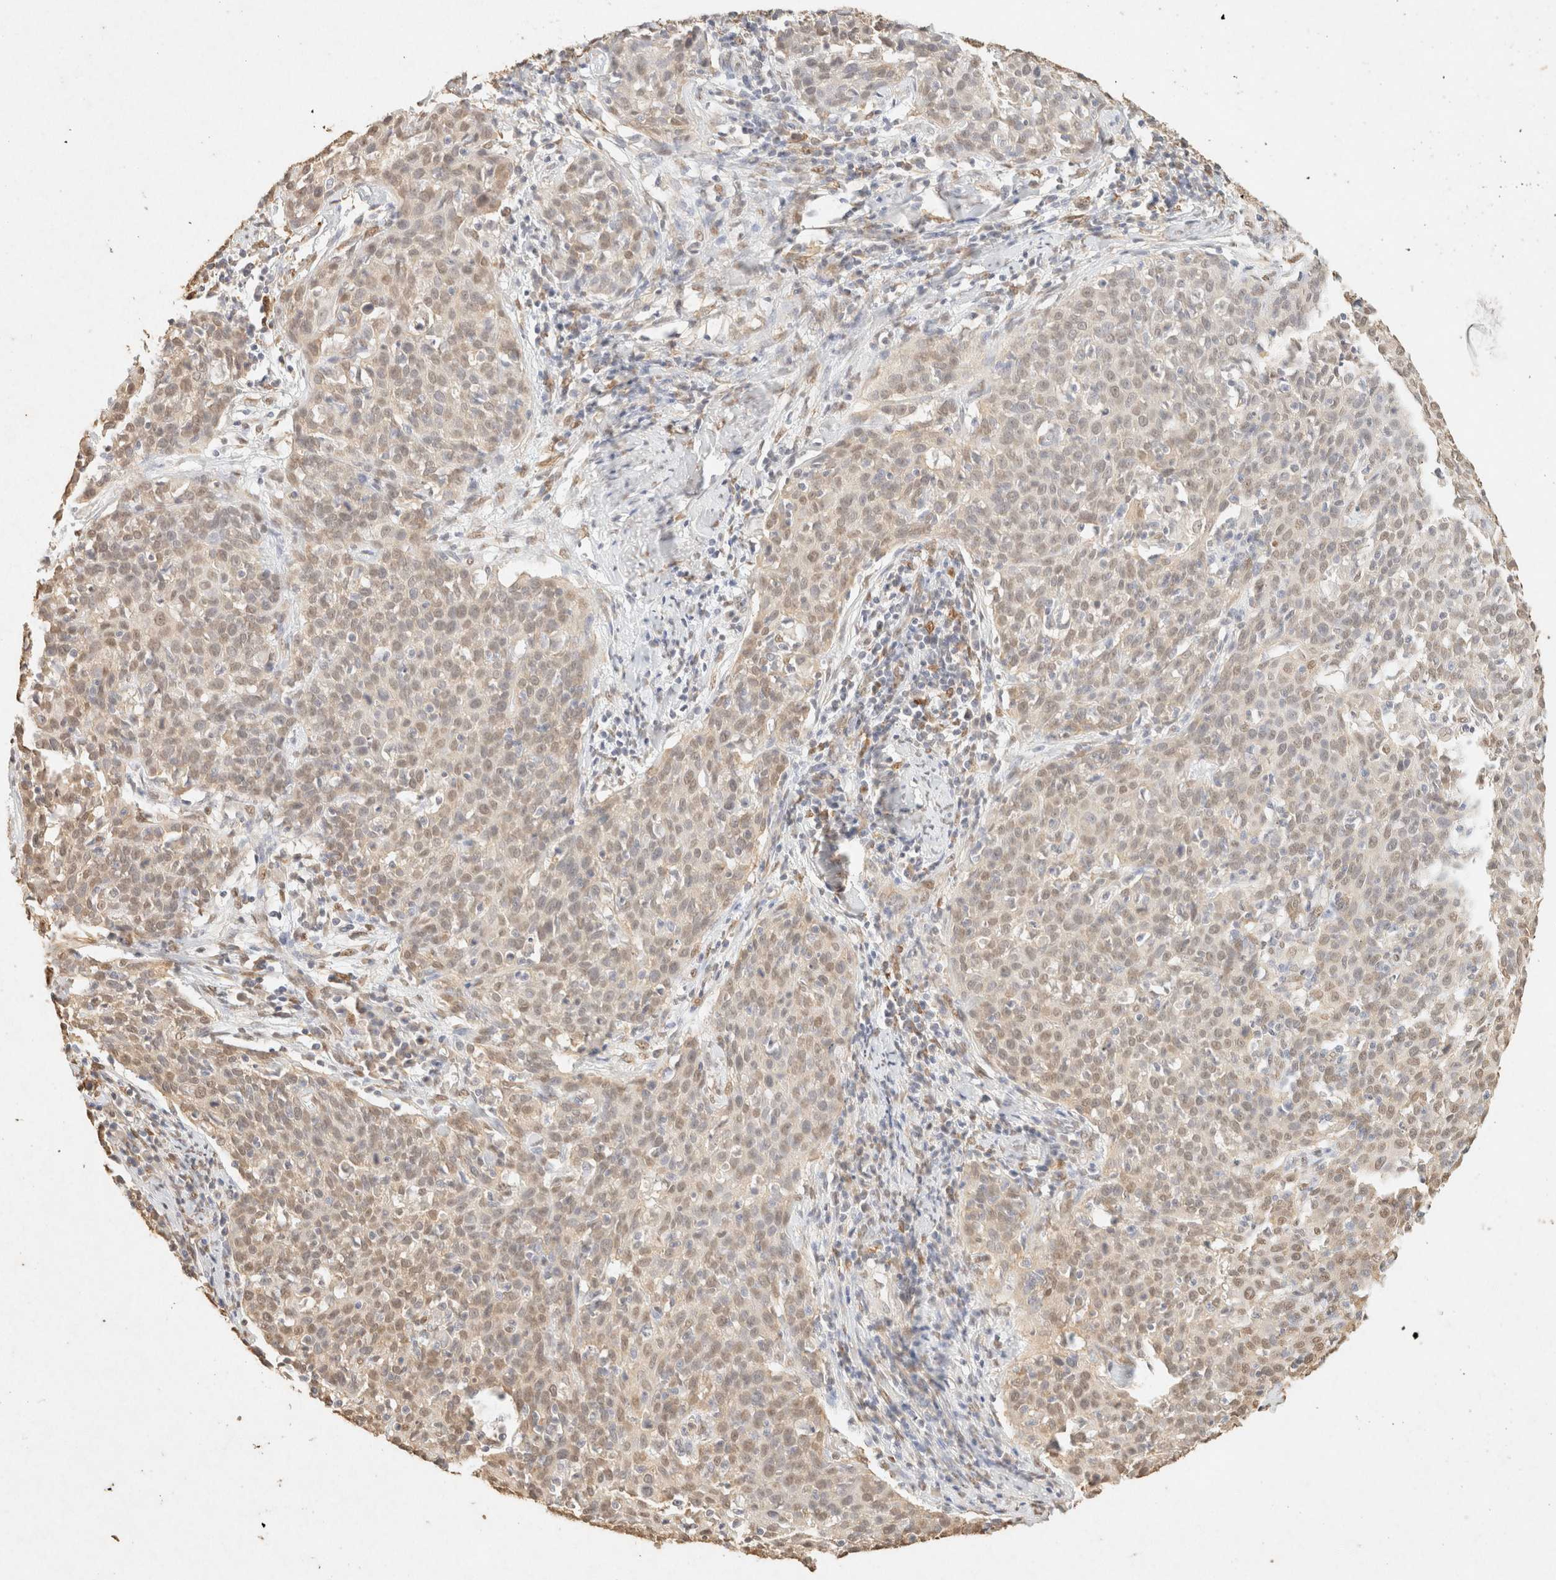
{"staining": {"intensity": "weak", "quantity": ">75%", "location": "nuclear"}, "tissue": "cervical cancer", "cell_type": "Tumor cells", "image_type": "cancer", "snomed": [{"axis": "morphology", "description": "Squamous cell carcinoma, NOS"}, {"axis": "topography", "description": "Cervix"}], "caption": "Protein positivity by immunohistochemistry shows weak nuclear staining in approximately >75% of tumor cells in cervical cancer.", "gene": "S100A13", "patient": {"sex": "female", "age": 38}}